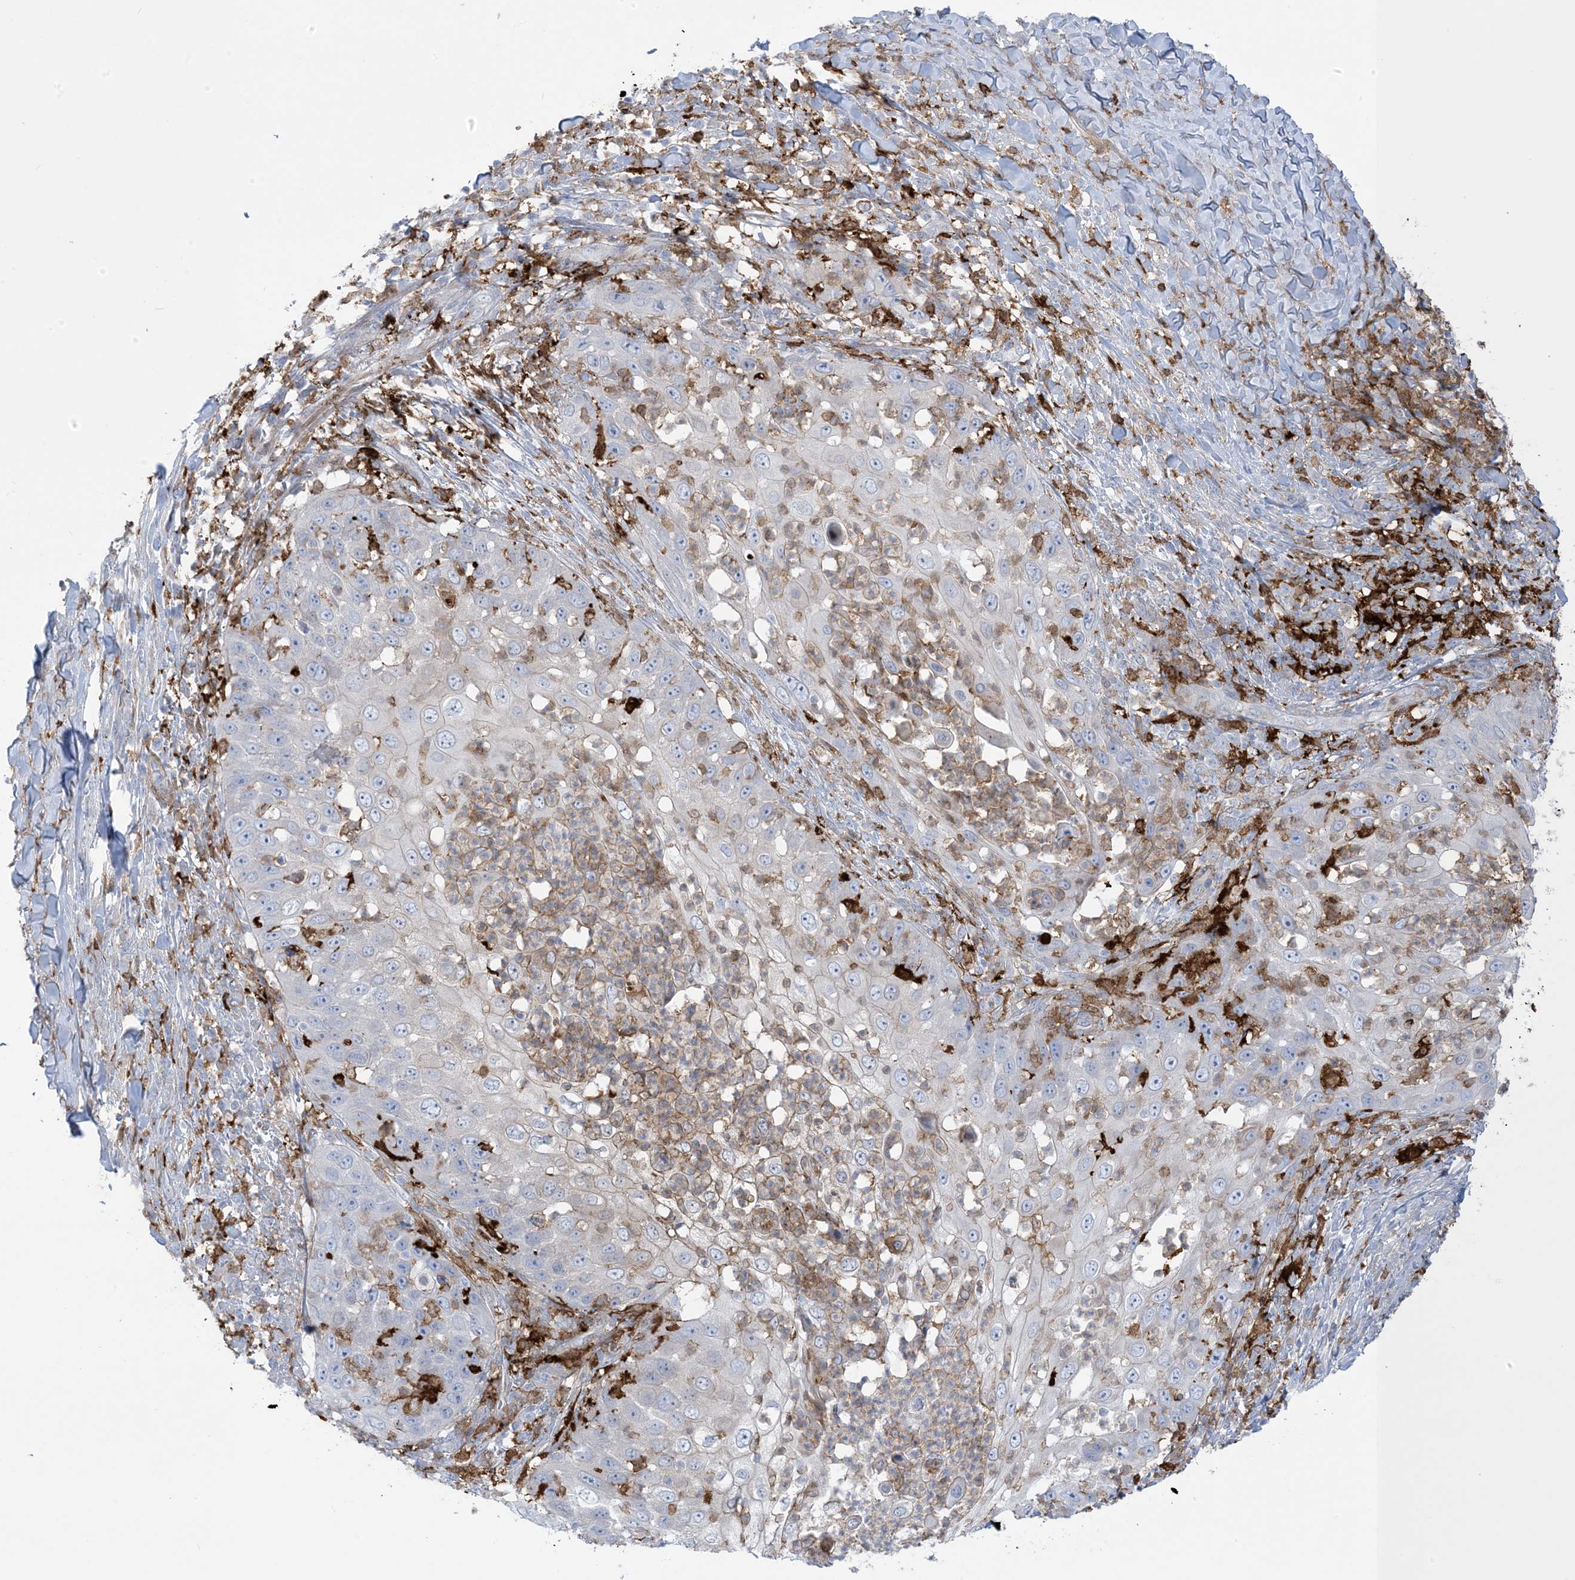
{"staining": {"intensity": "weak", "quantity": "<25%", "location": "cytoplasmic/membranous"}, "tissue": "skin cancer", "cell_type": "Tumor cells", "image_type": "cancer", "snomed": [{"axis": "morphology", "description": "Squamous cell carcinoma, NOS"}, {"axis": "topography", "description": "Skin"}], "caption": "A photomicrograph of squamous cell carcinoma (skin) stained for a protein shows no brown staining in tumor cells.", "gene": "ICMT", "patient": {"sex": "female", "age": 44}}